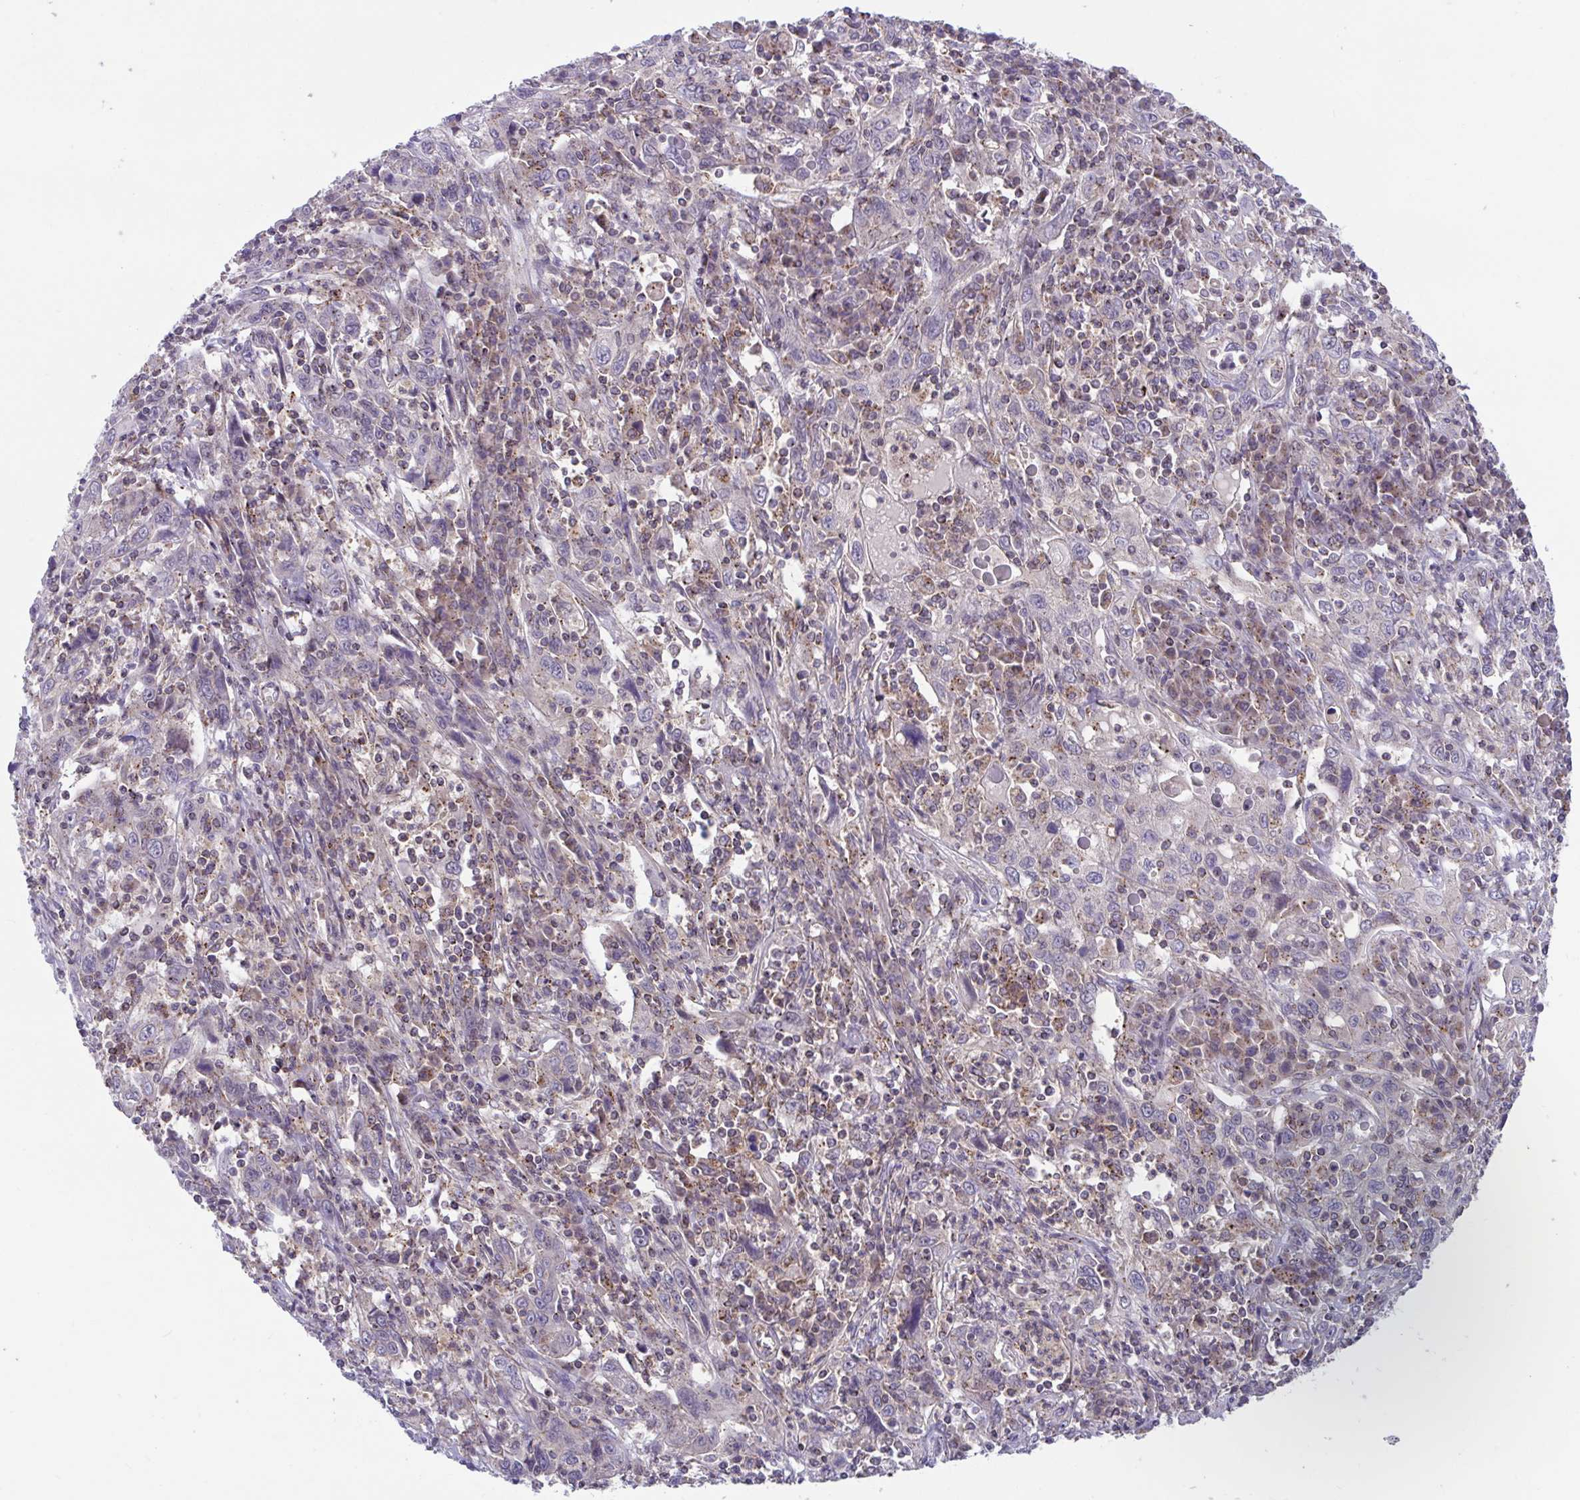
{"staining": {"intensity": "negative", "quantity": "none", "location": "none"}, "tissue": "cervical cancer", "cell_type": "Tumor cells", "image_type": "cancer", "snomed": [{"axis": "morphology", "description": "Squamous cell carcinoma, NOS"}, {"axis": "topography", "description": "Cervix"}], "caption": "Tumor cells are negative for brown protein staining in cervical cancer.", "gene": "IST1", "patient": {"sex": "female", "age": 46}}